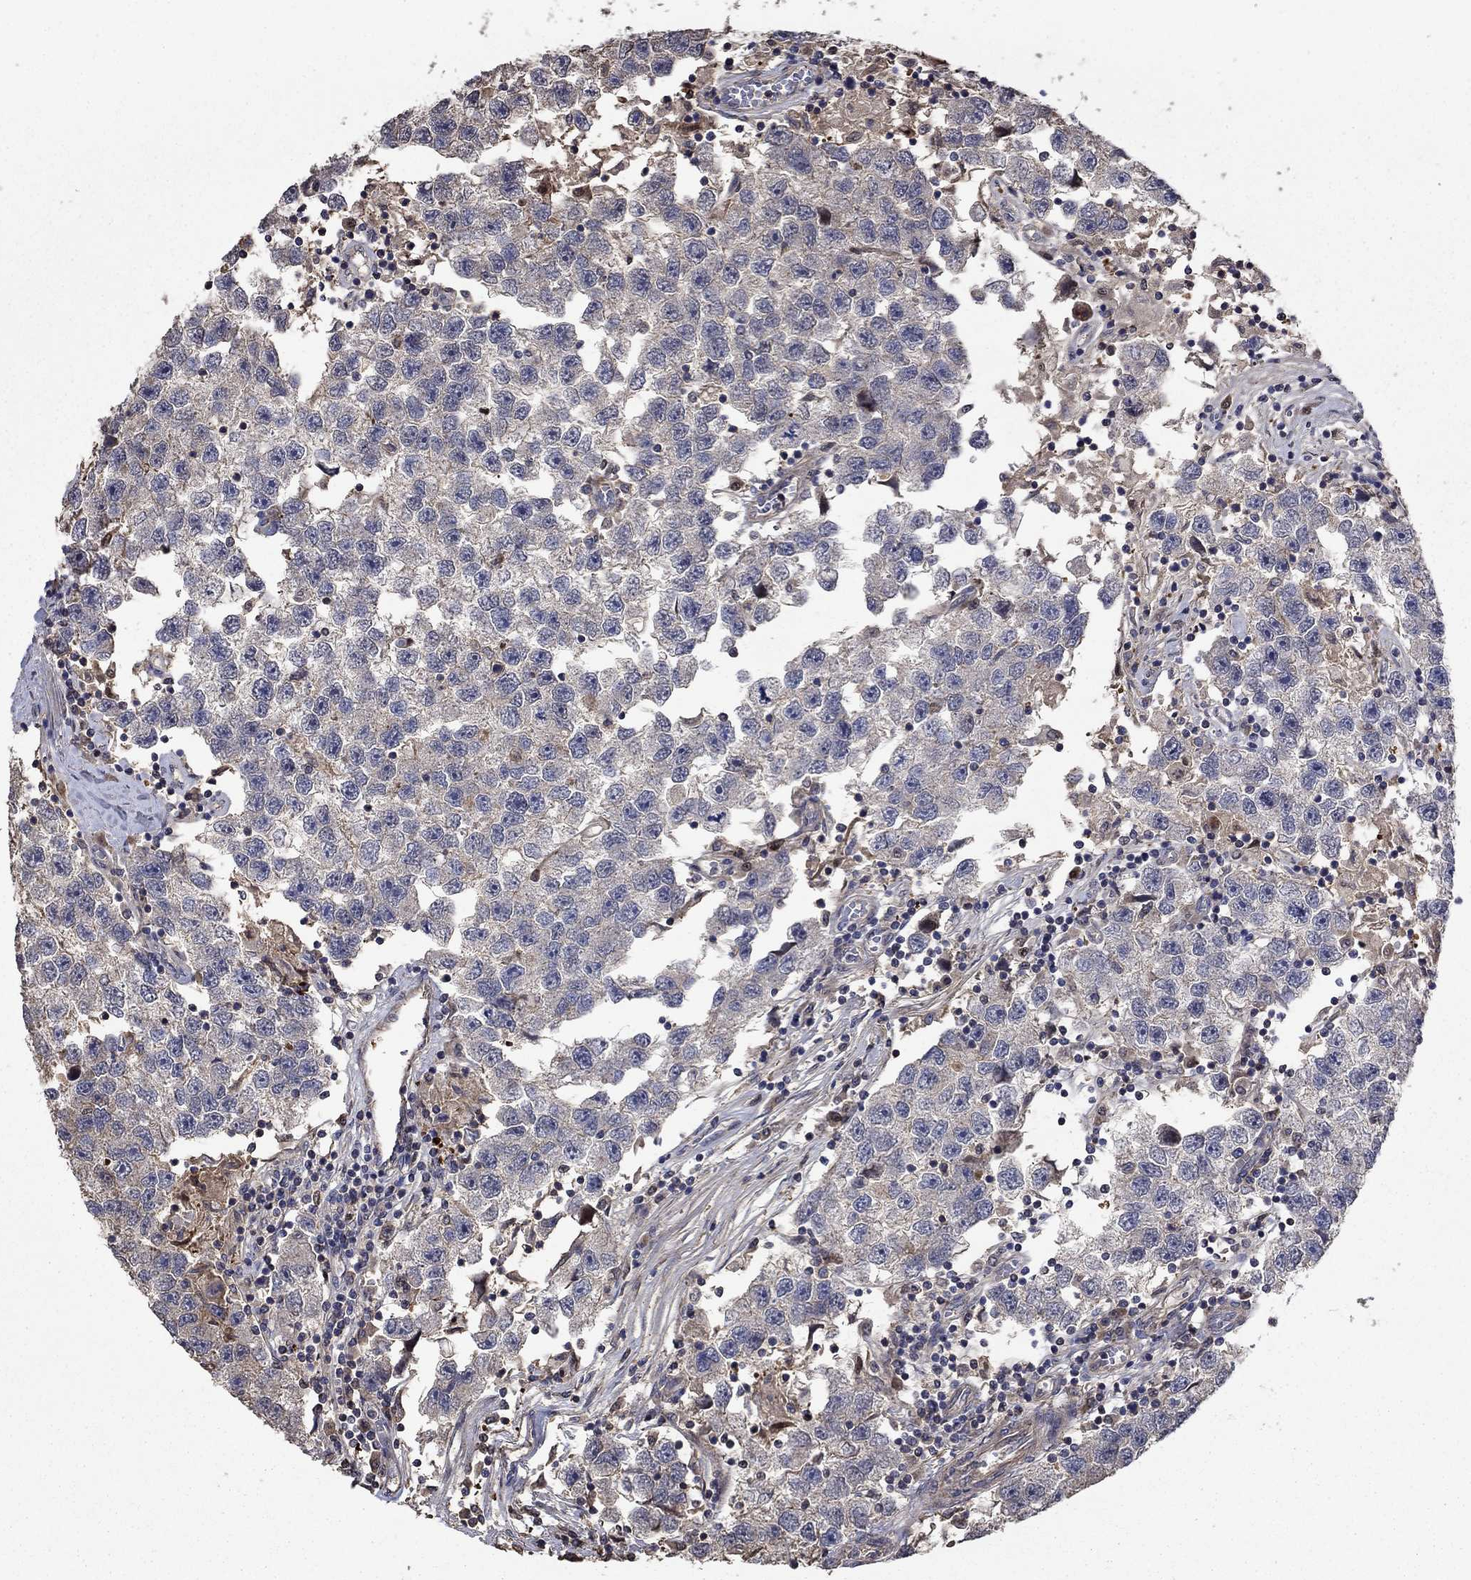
{"staining": {"intensity": "moderate", "quantity": "<25%", "location": "cytoplasmic/membranous"}, "tissue": "testis cancer", "cell_type": "Tumor cells", "image_type": "cancer", "snomed": [{"axis": "morphology", "description": "Seminoma, NOS"}, {"axis": "topography", "description": "Testis"}], "caption": "IHC of human testis cancer shows low levels of moderate cytoplasmic/membranous expression in about <25% of tumor cells. (DAB IHC, brown staining for protein, blue staining for nuclei).", "gene": "DVL1", "patient": {"sex": "male", "age": 26}}